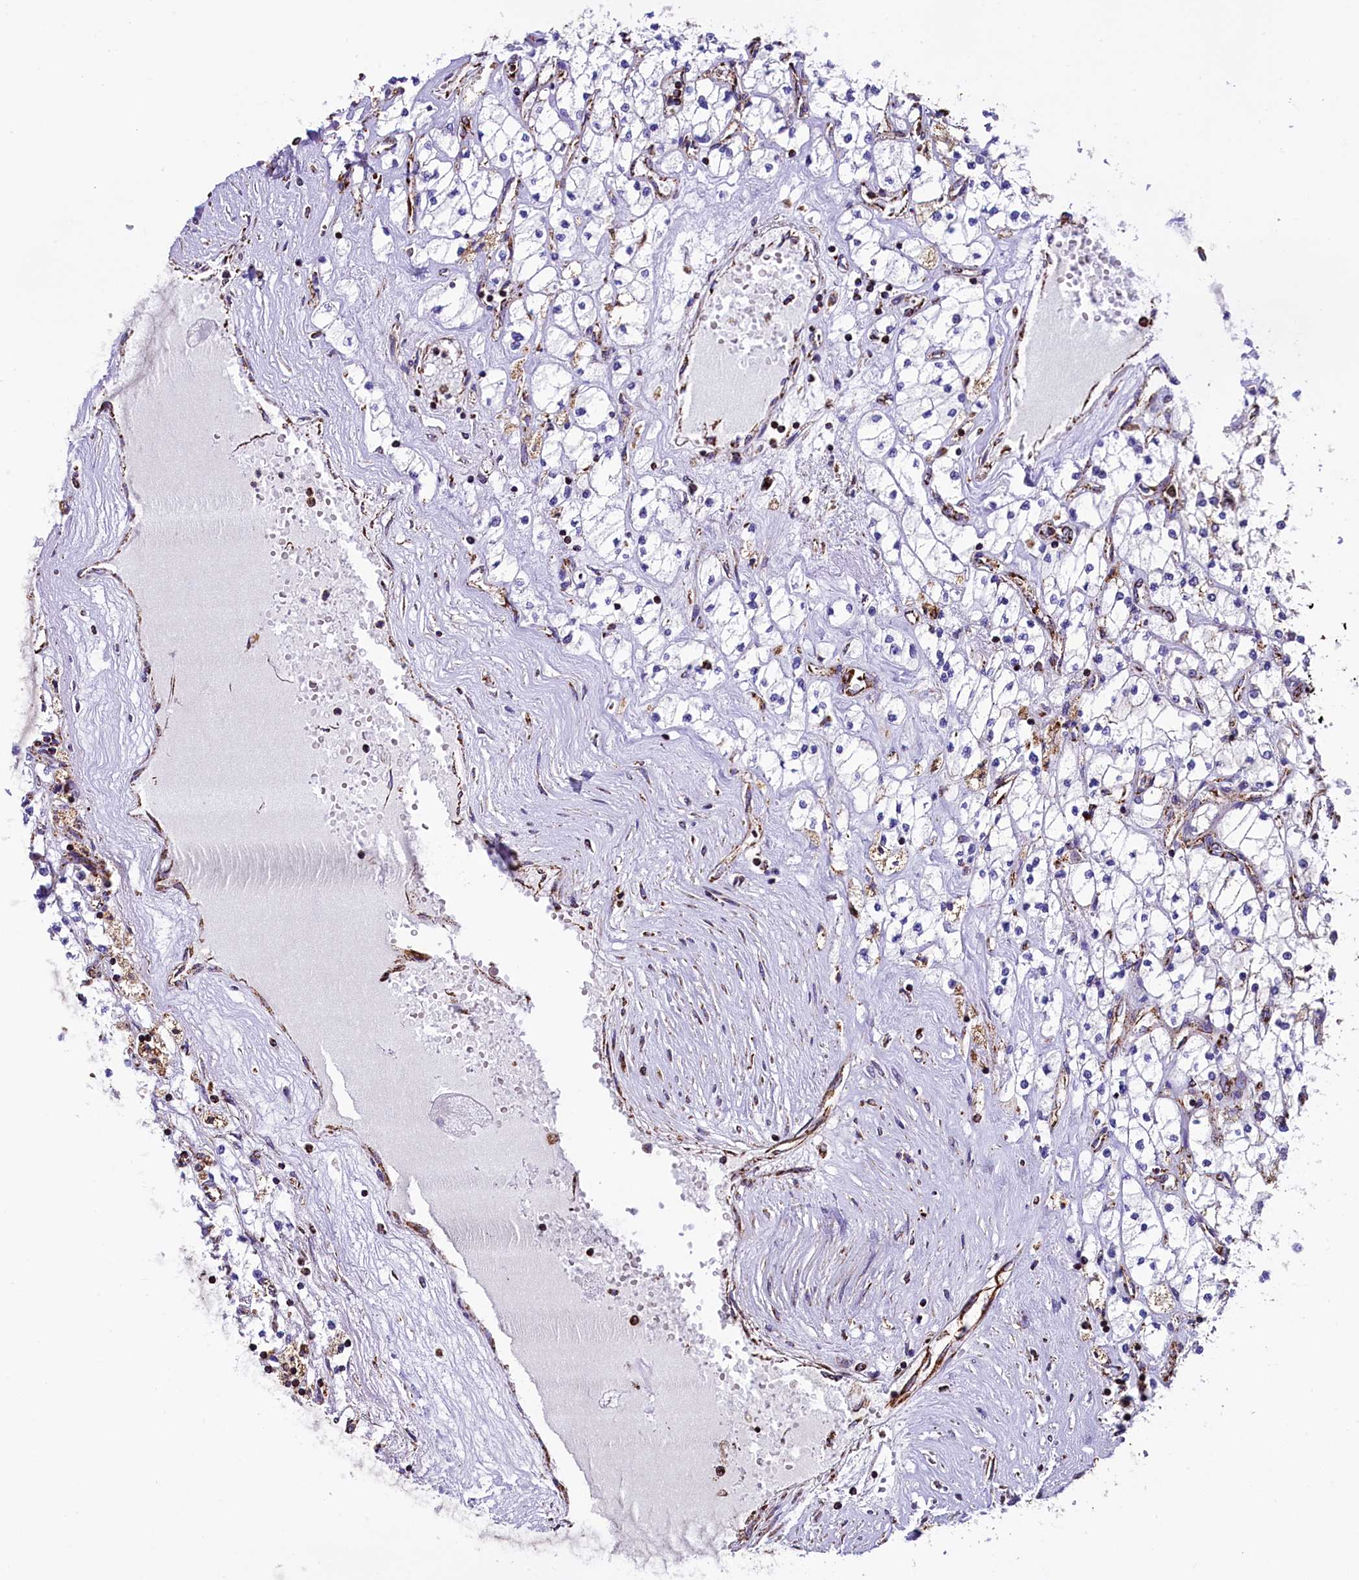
{"staining": {"intensity": "negative", "quantity": "none", "location": "none"}, "tissue": "renal cancer", "cell_type": "Tumor cells", "image_type": "cancer", "snomed": [{"axis": "morphology", "description": "Adenocarcinoma, NOS"}, {"axis": "topography", "description": "Kidney"}], "caption": "Tumor cells show no significant expression in renal cancer (adenocarcinoma).", "gene": "KLC2", "patient": {"sex": "male", "age": 80}}